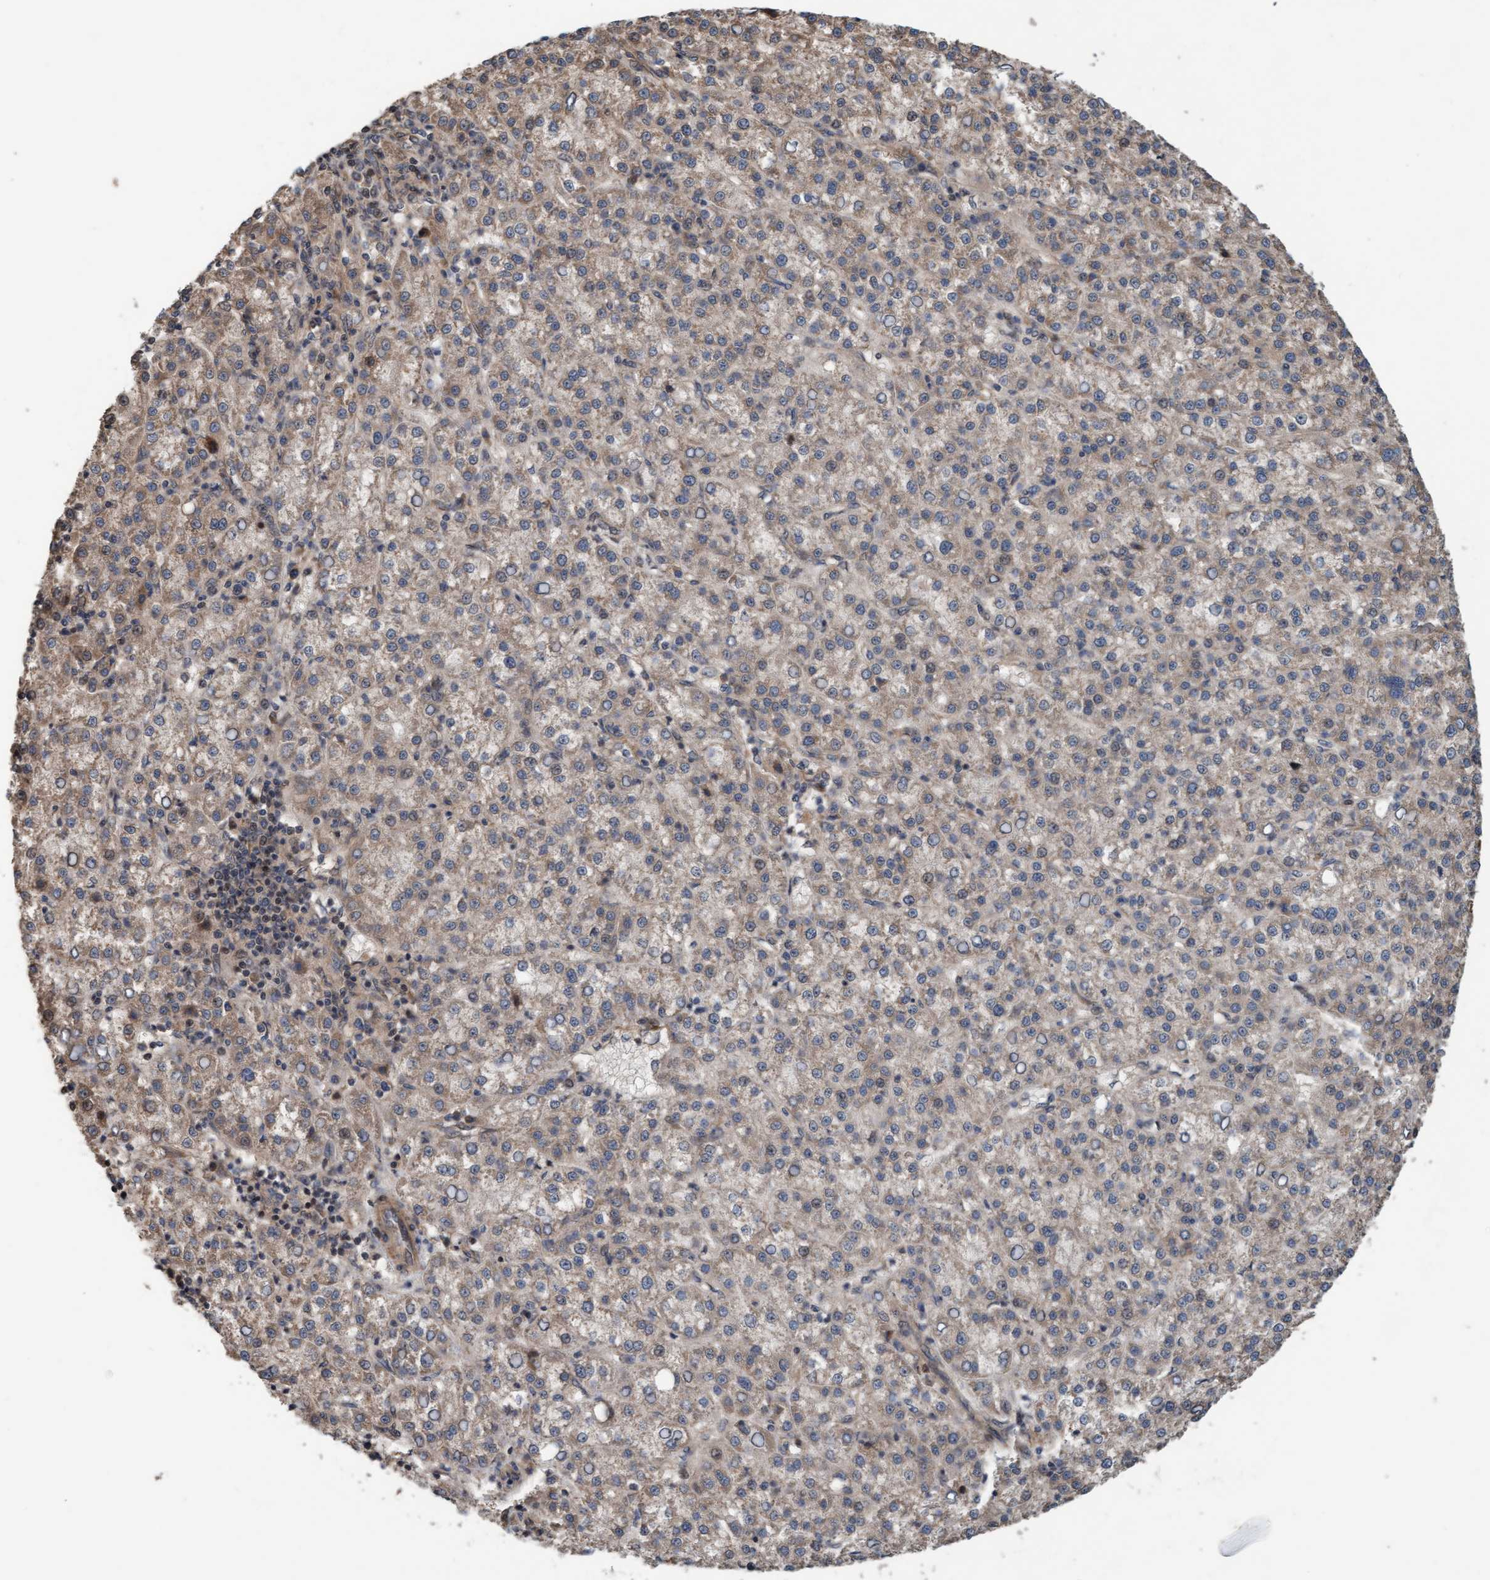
{"staining": {"intensity": "weak", "quantity": "25%-75%", "location": "cytoplasmic/membranous"}, "tissue": "liver cancer", "cell_type": "Tumor cells", "image_type": "cancer", "snomed": [{"axis": "morphology", "description": "Carcinoma, Hepatocellular, NOS"}, {"axis": "topography", "description": "Liver"}], "caption": "This histopathology image reveals liver hepatocellular carcinoma stained with IHC to label a protein in brown. The cytoplasmic/membranous of tumor cells show weak positivity for the protein. Nuclei are counter-stained blue.", "gene": "MLXIP", "patient": {"sex": "female", "age": 58}}